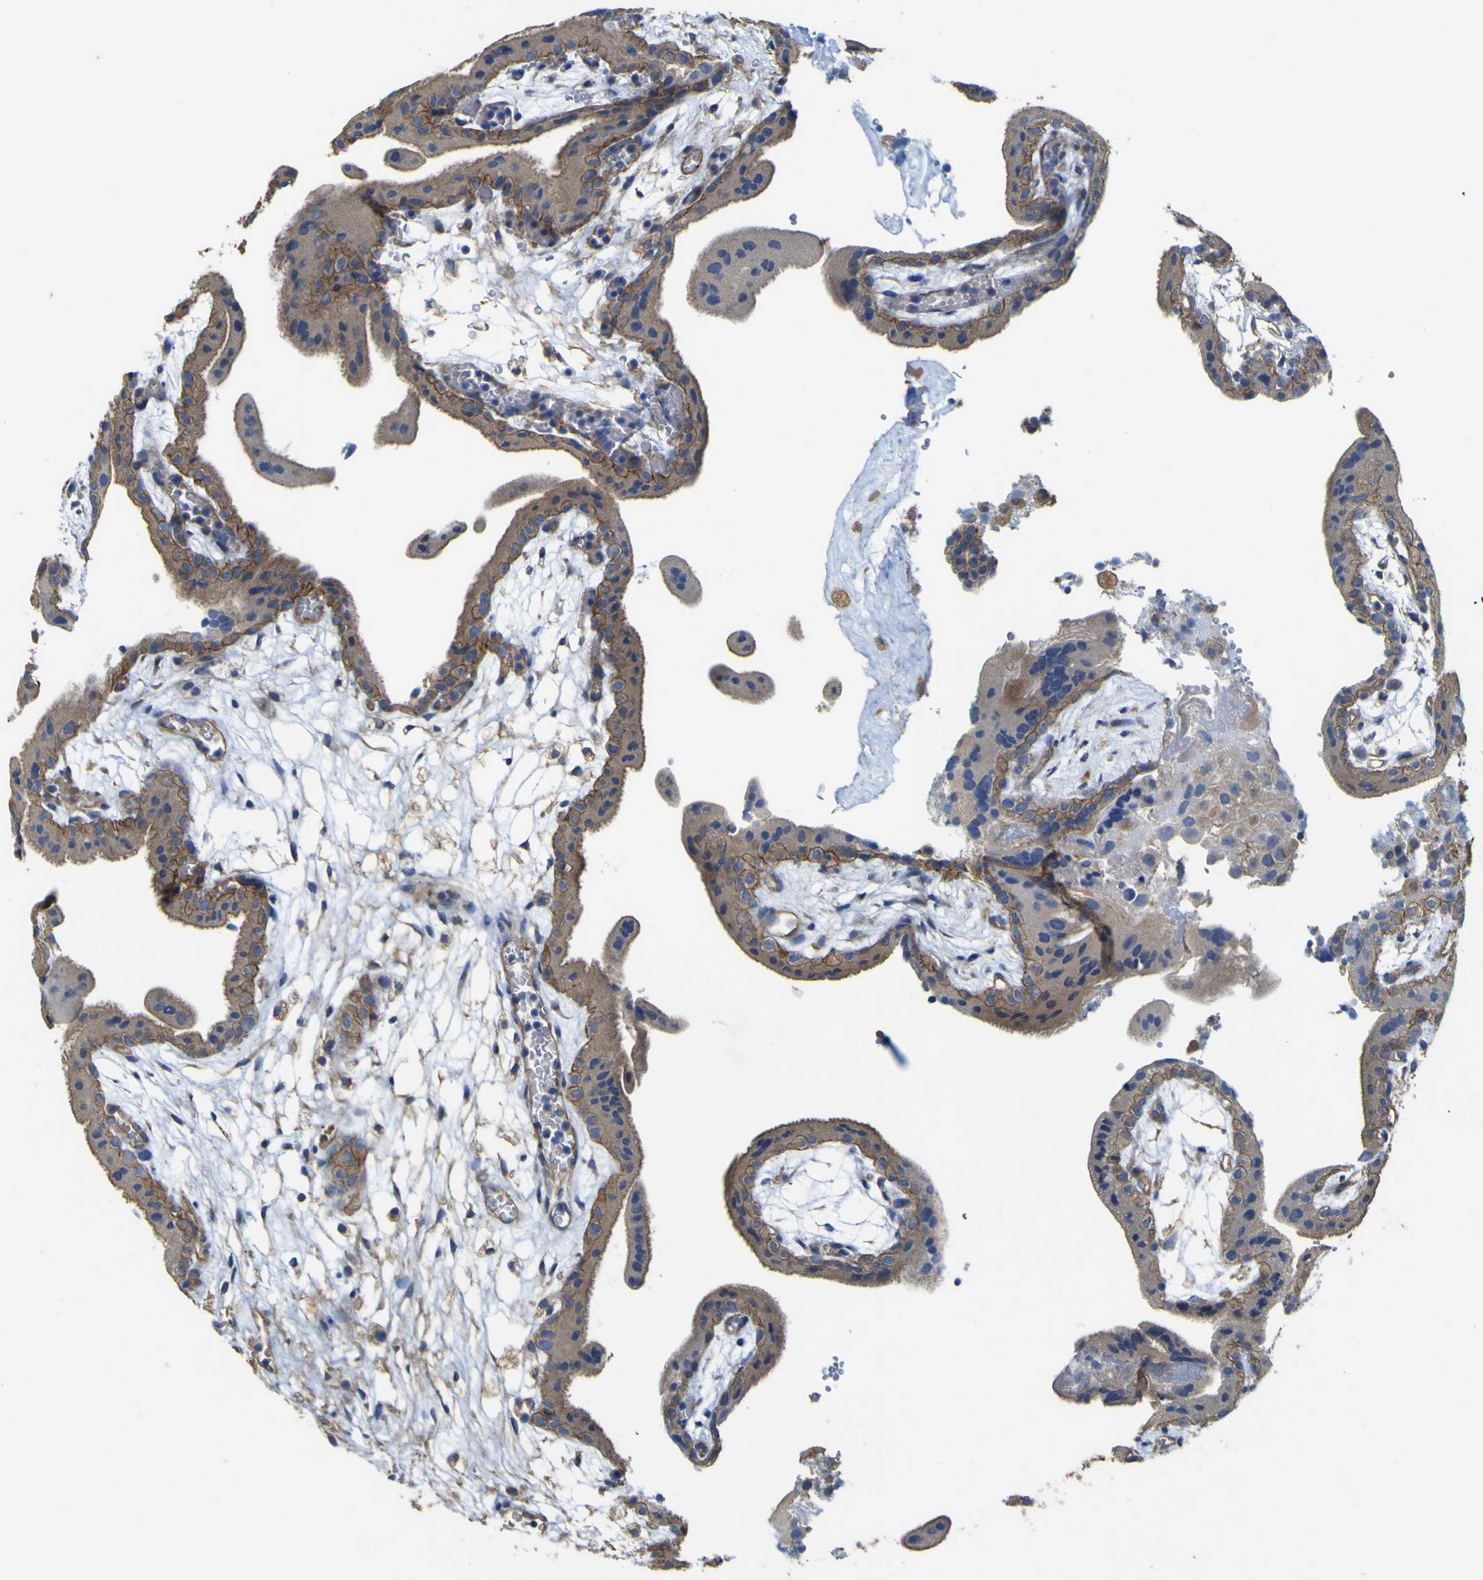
{"staining": {"intensity": "moderate", "quantity": ">75%", "location": "cytoplasmic/membranous"}, "tissue": "placenta", "cell_type": "Decidual cells", "image_type": "normal", "snomed": [{"axis": "morphology", "description": "Normal tissue, NOS"}, {"axis": "topography", "description": "Placenta"}], "caption": "Immunohistochemical staining of unremarkable placenta exhibits moderate cytoplasmic/membranous protein expression in about >75% of decidual cells.", "gene": "TNFSF15", "patient": {"sex": "female", "age": 18}}